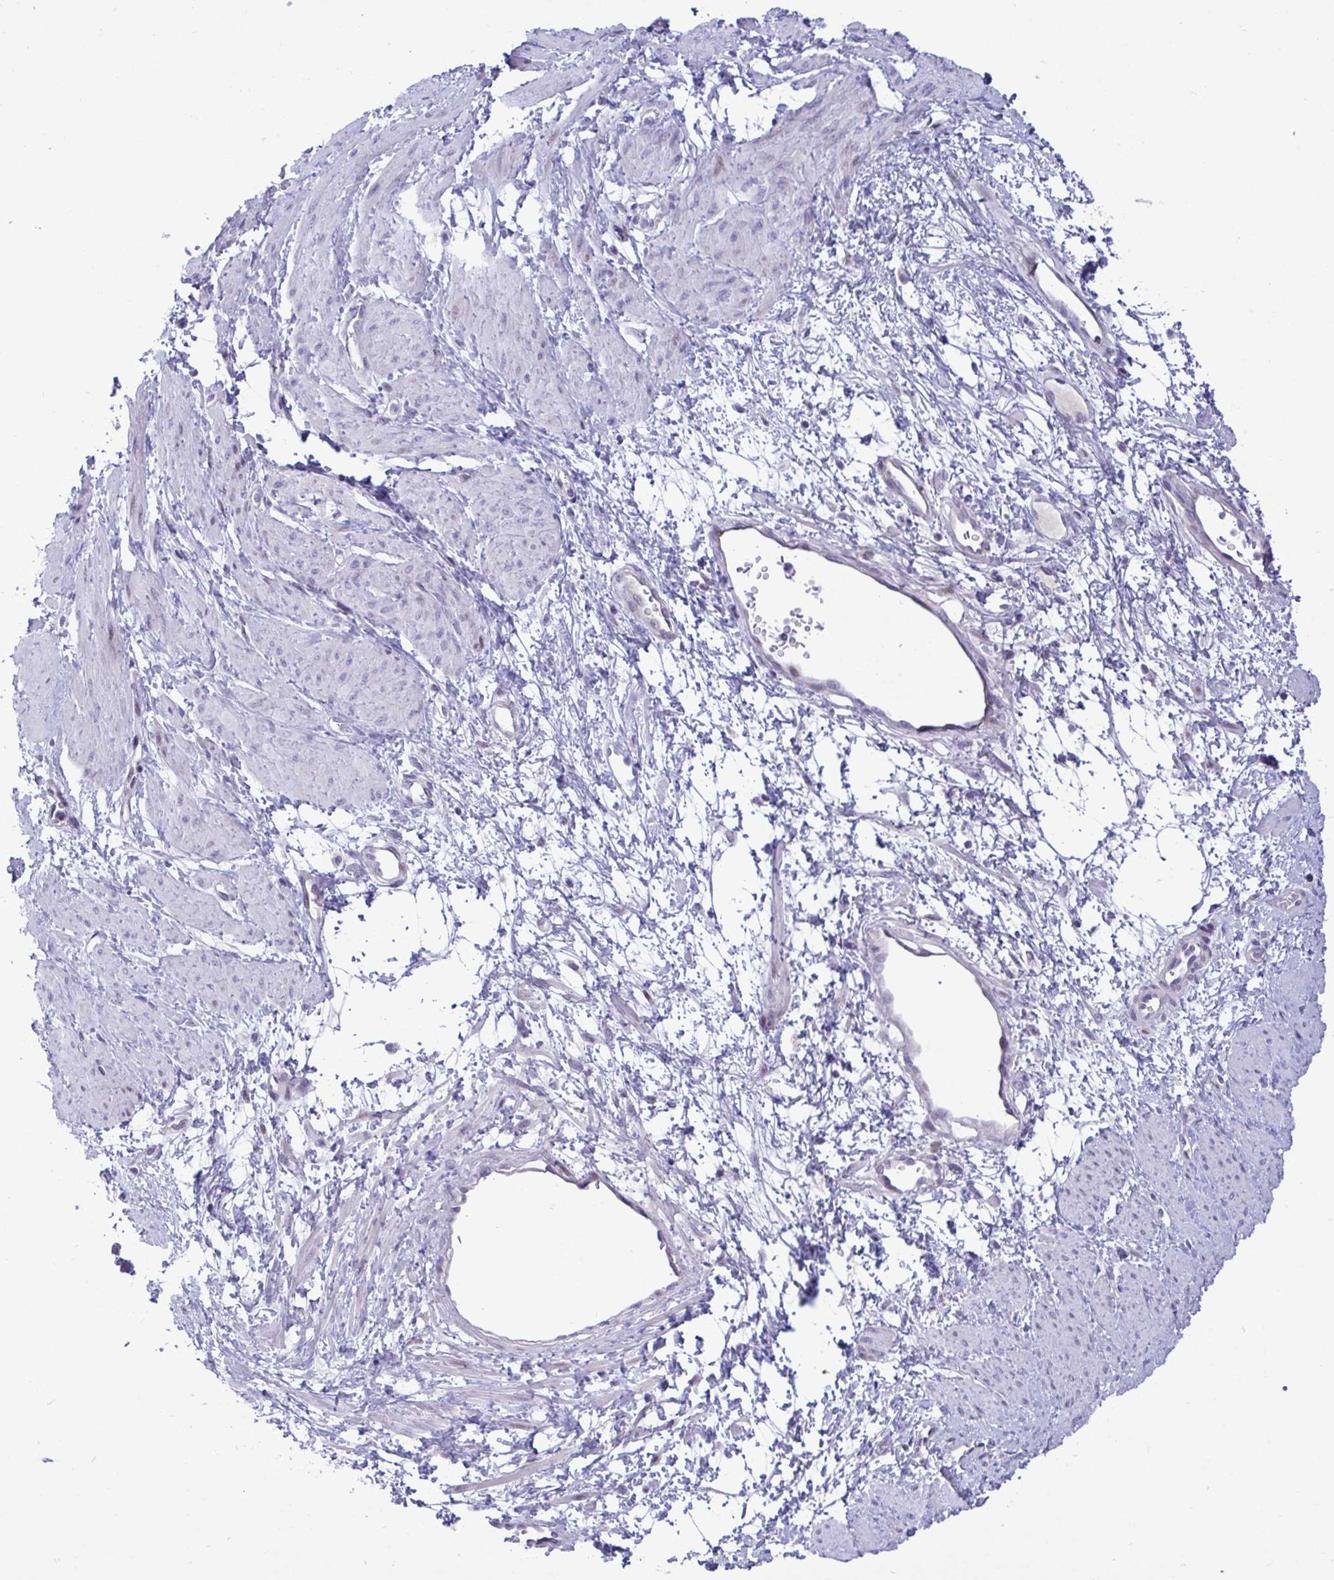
{"staining": {"intensity": "negative", "quantity": "none", "location": "none"}, "tissue": "smooth muscle", "cell_type": "Smooth muscle cells", "image_type": "normal", "snomed": [{"axis": "morphology", "description": "Normal tissue, NOS"}, {"axis": "topography", "description": "Smooth muscle"}, {"axis": "topography", "description": "Uterus"}], "caption": "IHC of normal smooth muscle displays no positivity in smooth muscle cells.", "gene": "EPOP", "patient": {"sex": "female", "age": 39}}